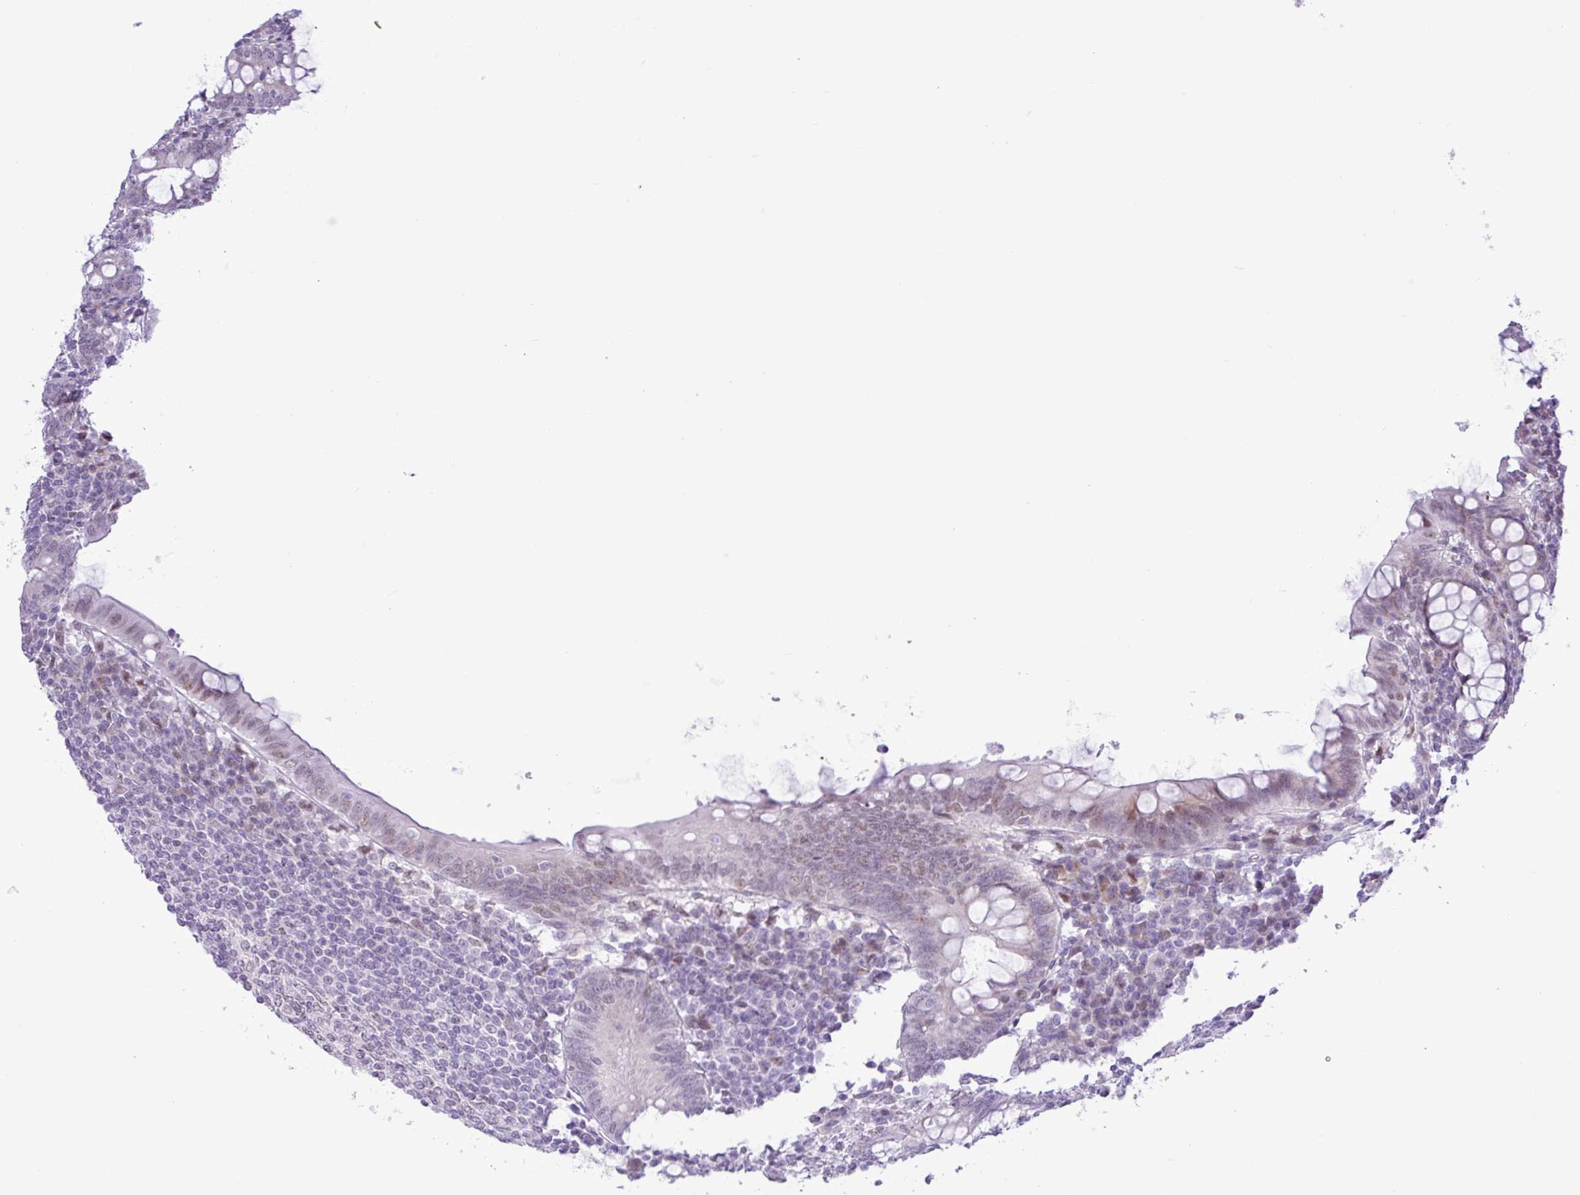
{"staining": {"intensity": "weak", "quantity": "<25%", "location": "nuclear"}, "tissue": "appendix", "cell_type": "Glandular cells", "image_type": "normal", "snomed": [{"axis": "morphology", "description": "Normal tissue, NOS"}, {"axis": "topography", "description": "Appendix"}], "caption": "This is an immunohistochemistry micrograph of unremarkable appendix. There is no staining in glandular cells.", "gene": "ELOA2", "patient": {"sex": "male", "age": 83}}